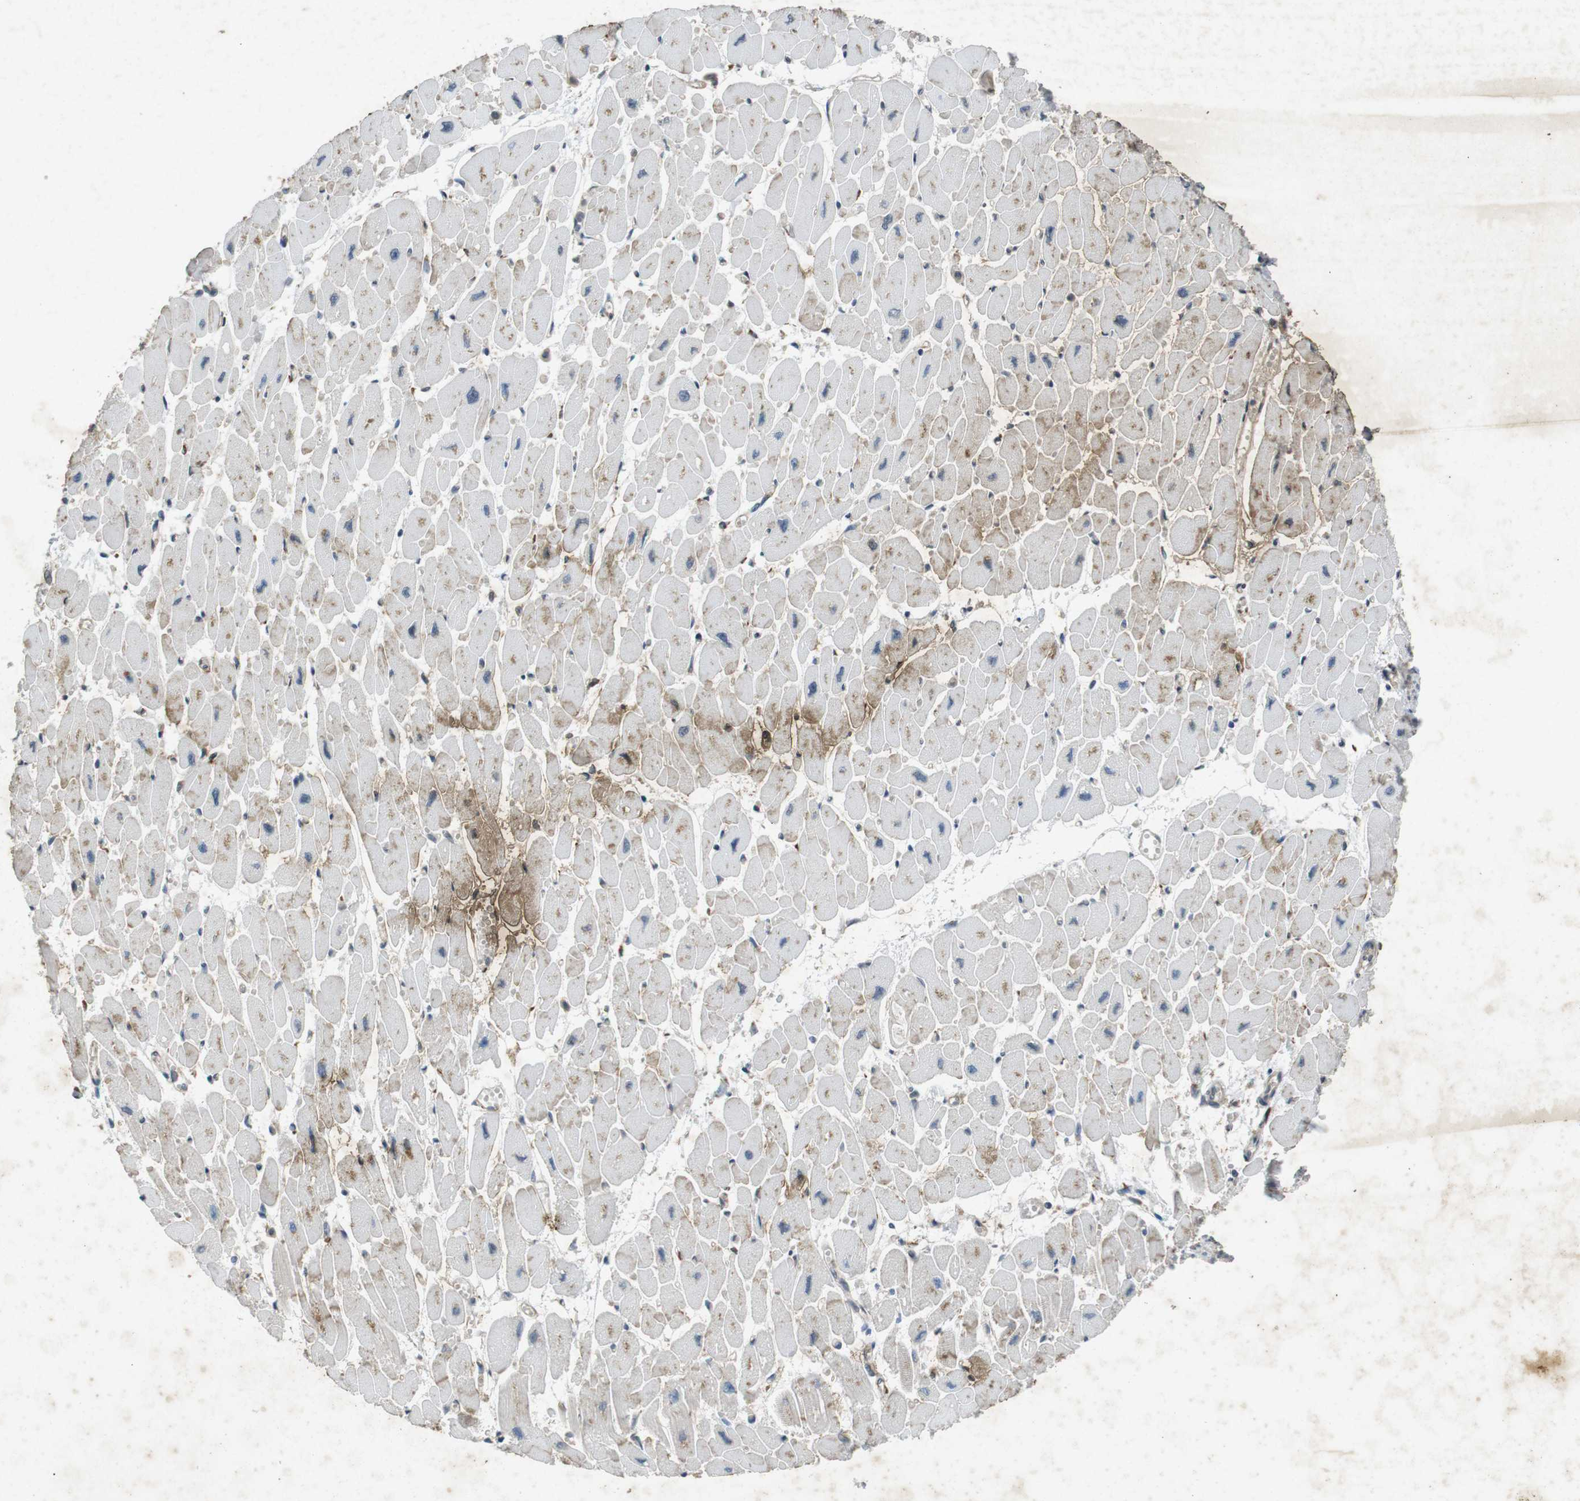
{"staining": {"intensity": "weak", "quantity": "<25%", "location": "cytoplasmic/membranous"}, "tissue": "heart muscle", "cell_type": "Cardiomyocytes", "image_type": "normal", "snomed": [{"axis": "morphology", "description": "Normal tissue, NOS"}, {"axis": "topography", "description": "Heart"}], "caption": "Immunohistochemistry (IHC) of unremarkable heart muscle exhibits no expression in cardiomyocytes.", "gene": "FLCN", "patient": {"sex": "female", "age": 54}}